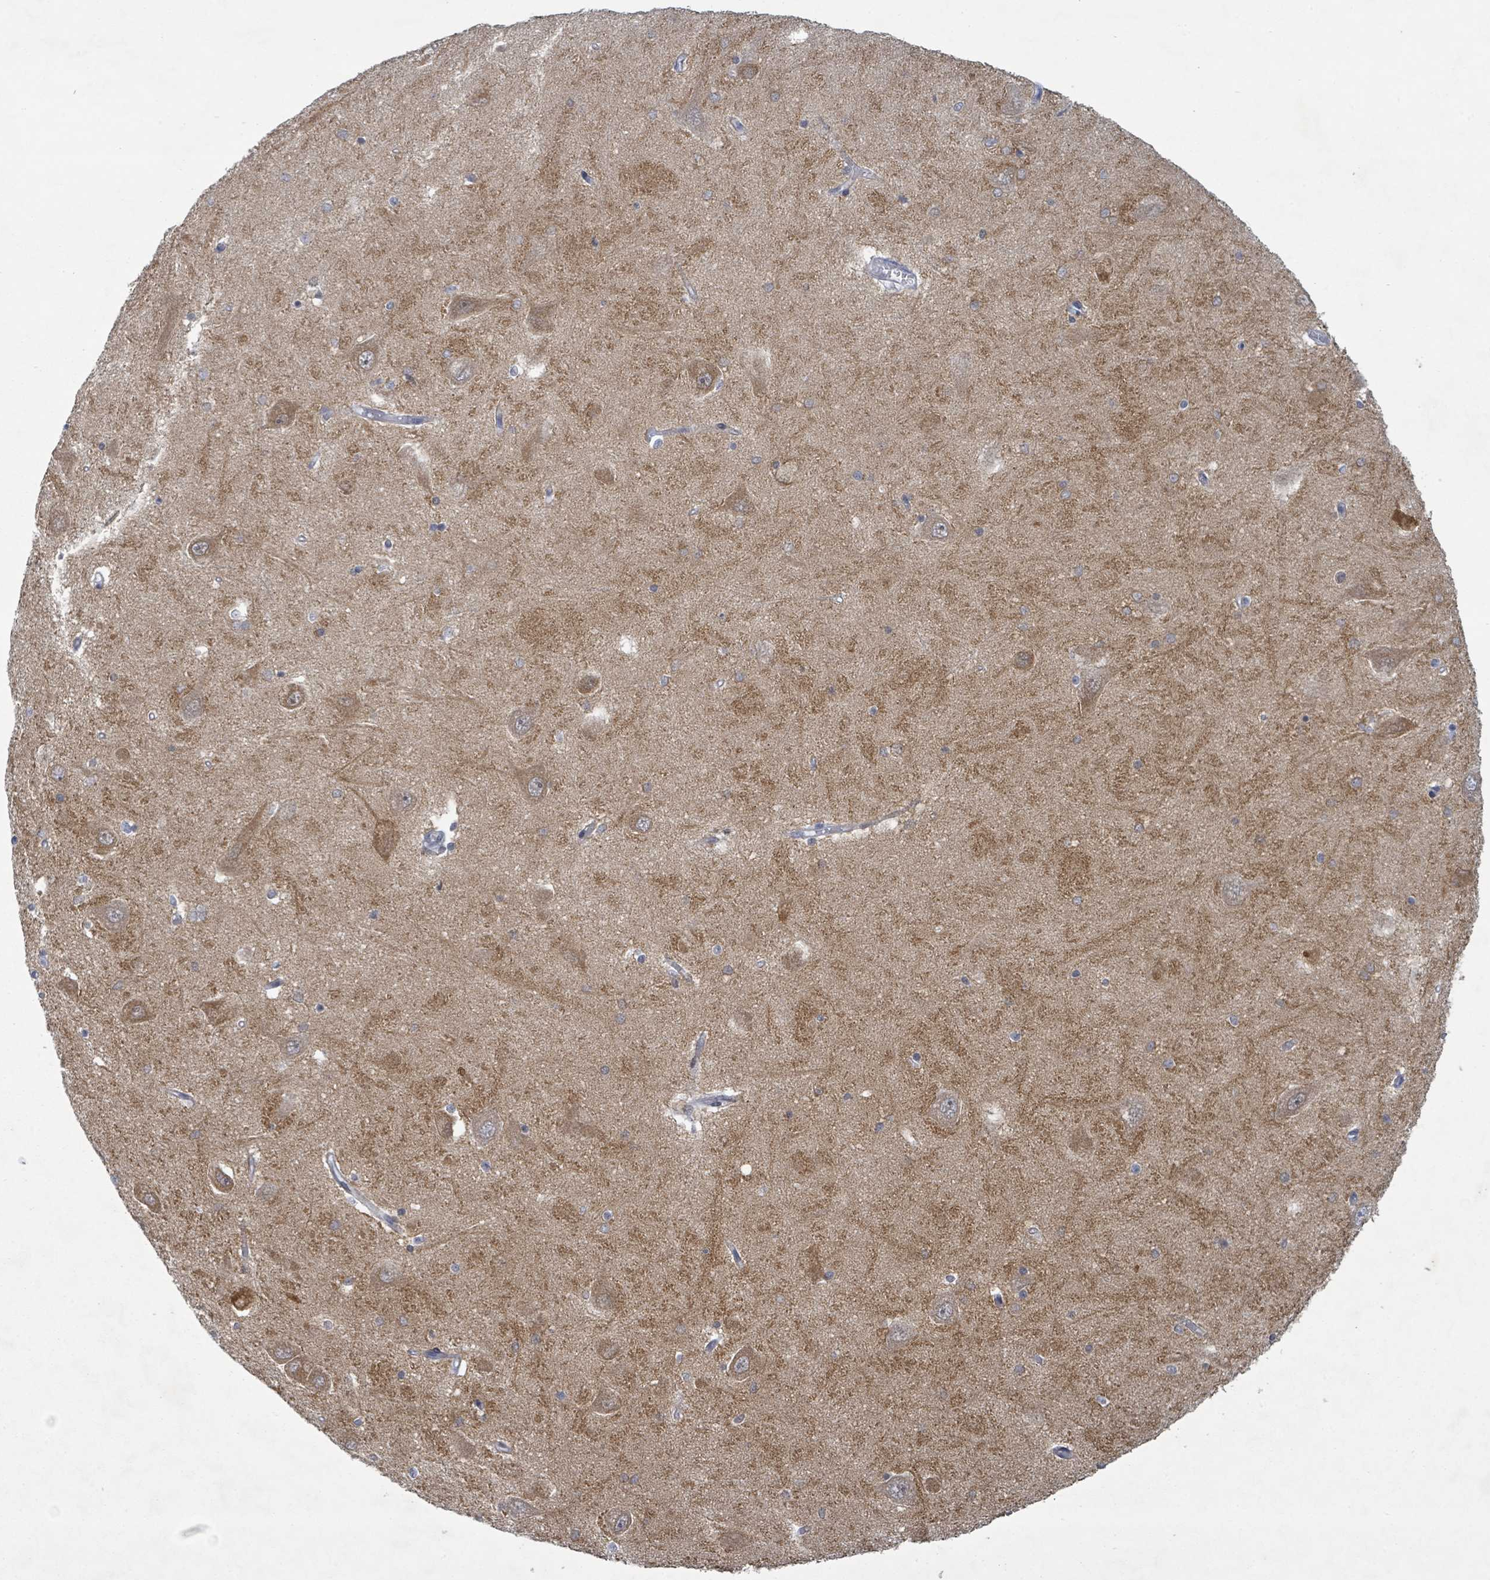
{"staining": {"intensity": "negative", "quantity": "none", "location": "none"}, "tissue": "hippocampus", "cell_type": "Glial cells", "image_type": "normal", "snomed": [{"axis": "morphology", "description": "Normal tissue, NOS"}, {"axis": "topography", "description": "Hippocampus"}], "caption": "This is an immunohistochemistry (IHC) micrograph of unremarkable human hippocampus. There is no positivity in glial cells.", "gene": "BANP", "patient": {"sex": "male", "age": 45}}